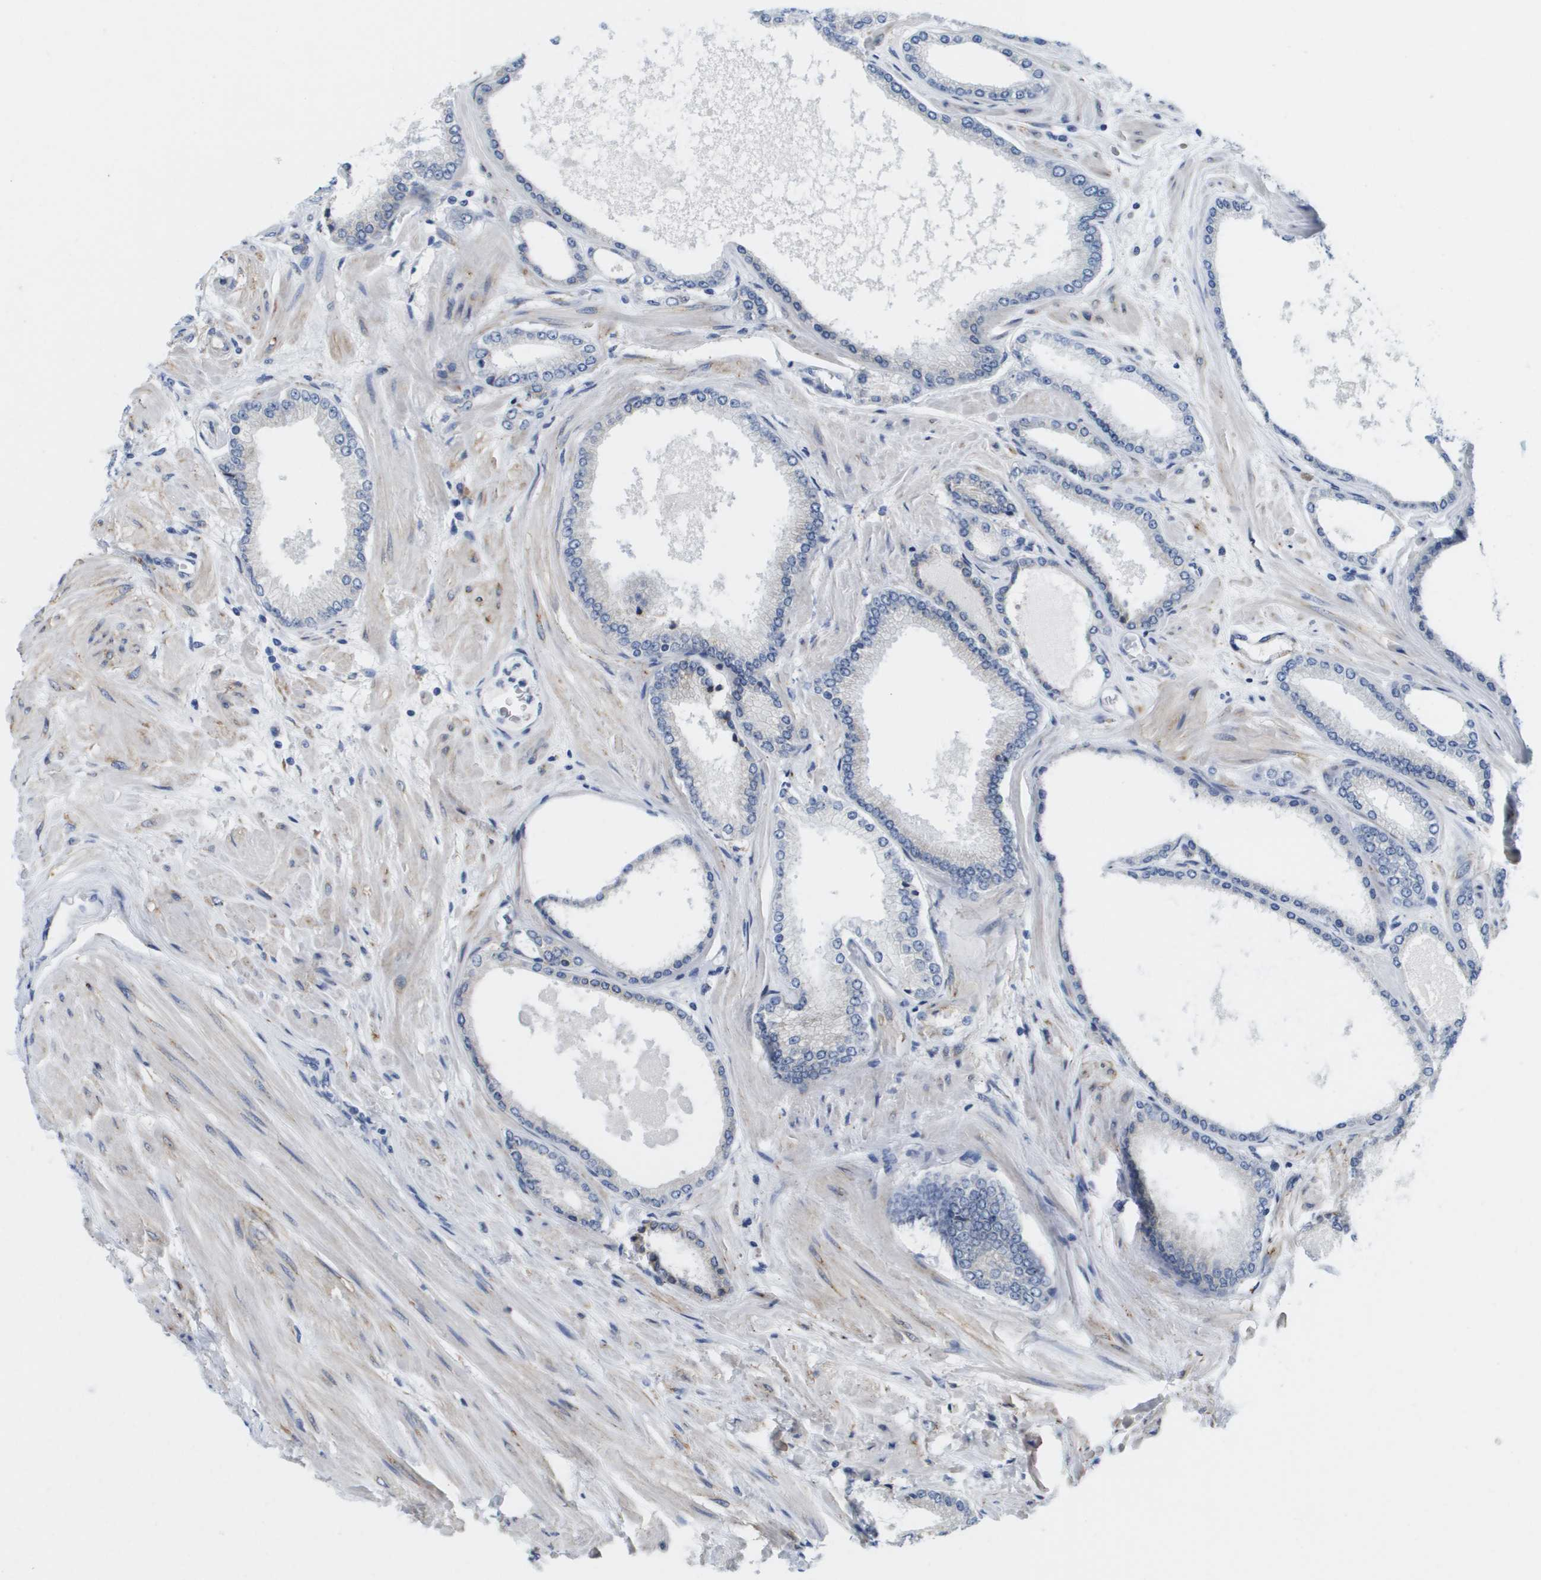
{"staining": {"intensity": "negative", "quantity": "none", "location": "none"}, "tissue": "prostate cancer", "cell_type": "Tumor cells", "image_type": "cancer", "snomed": [{"axis": "morphology", "description": "Adenocarcinoma, High grade"}, {"axis": "topography", "description": "Prostate"}], "caption": "Immunohistochemistry of prostate high-grade adenocarcinoma demonstrates no positivity in tumor cells.", "gene": "ST3GAL2", "patient": {"sex": "male", "age": 61}}